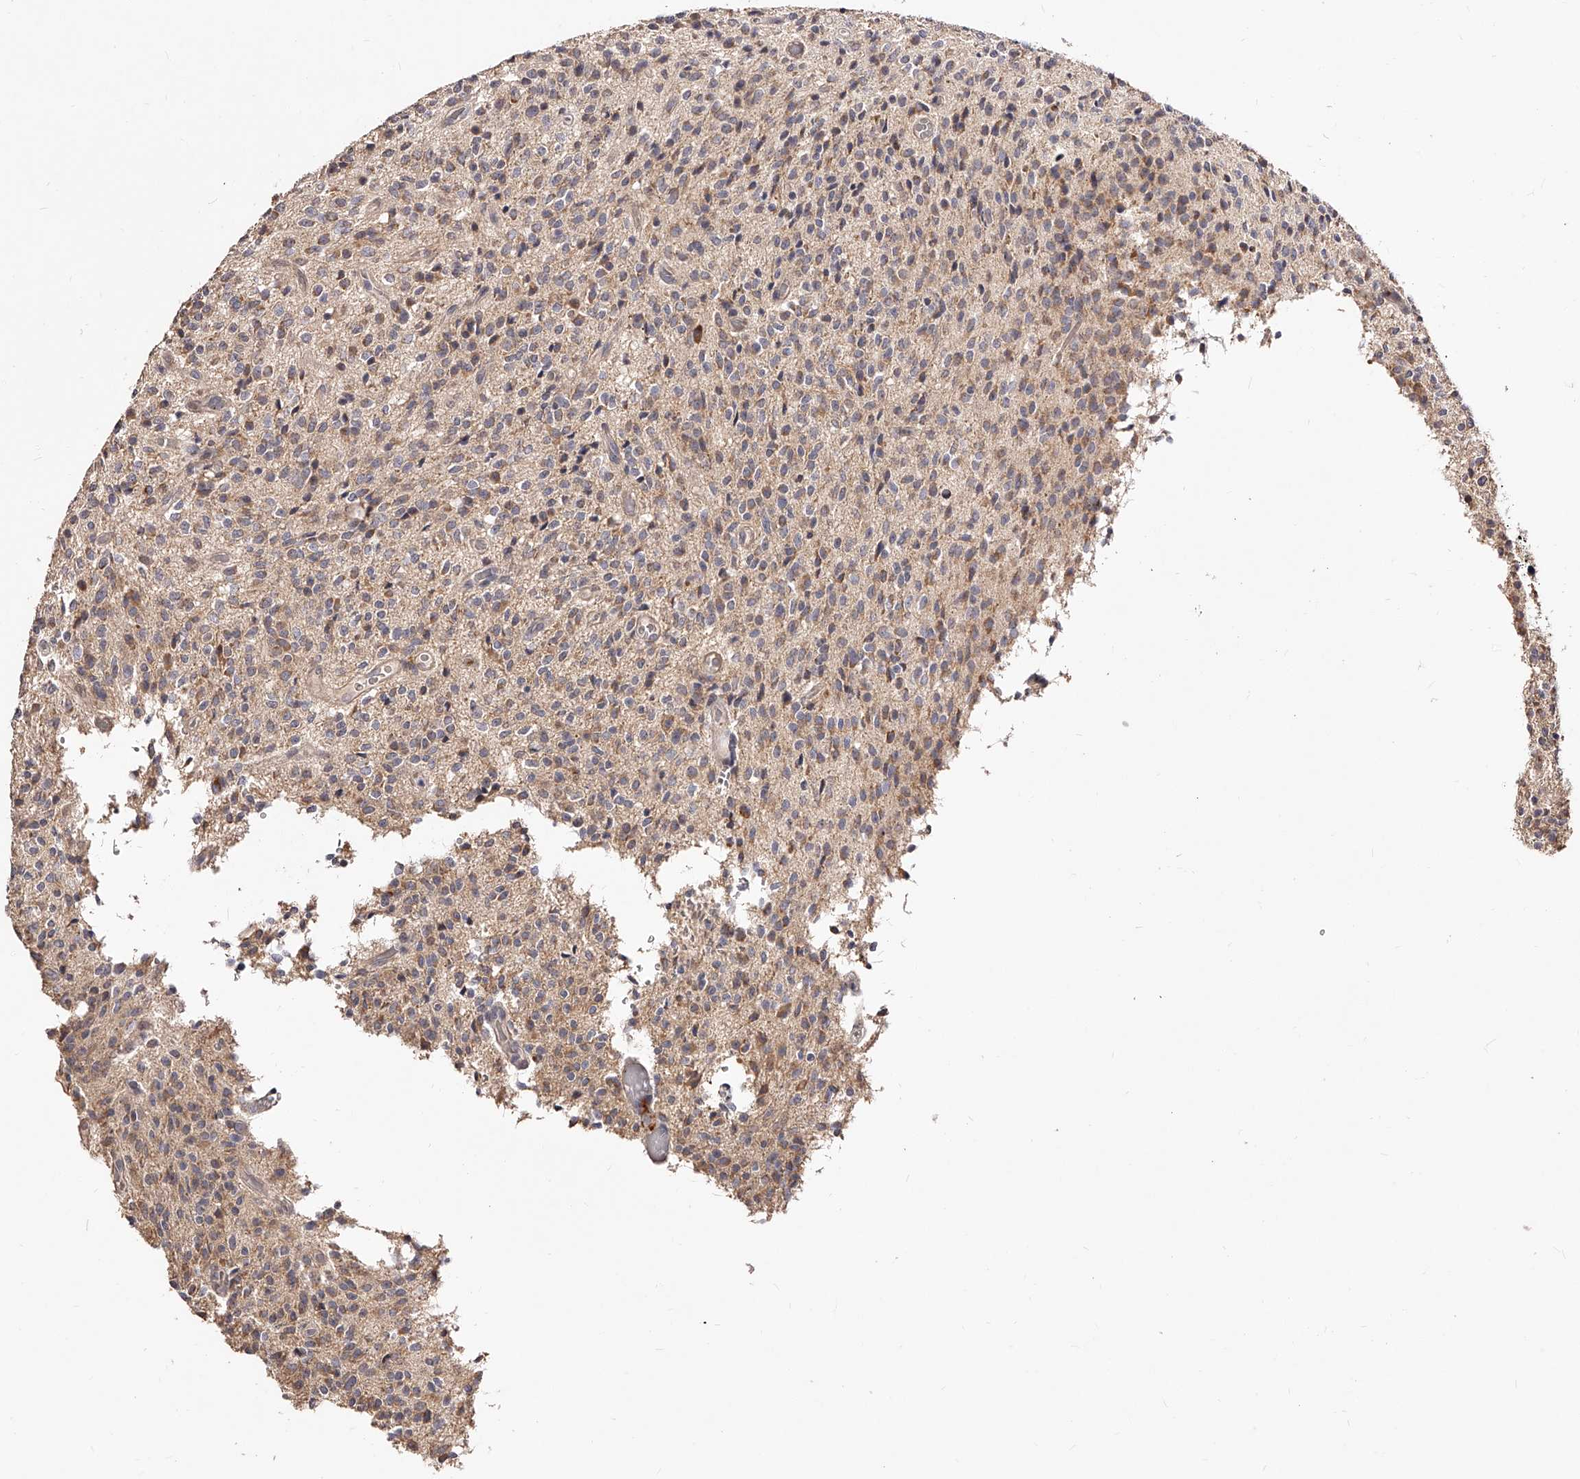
{"staining": {"intensity": "weak", "quantity": ">75%", "location": "cytoplasmic/membranous"}, "tissue": "glioma", "cell_type": "Tumor cells", "image_type": "cancer", "snomed": [{"axis": "morphology", "description": "Glioma, malignant, High grade"}, {"axis": "topography", "description": "Brain"}], "caption": "Tumor cells demonstrate low levels of weak cytoplasmic/membranous positivity in about >75% of cells in human glioma.", "gene": "ZNF502", "patient": {"sex": "male", "age": 34}}